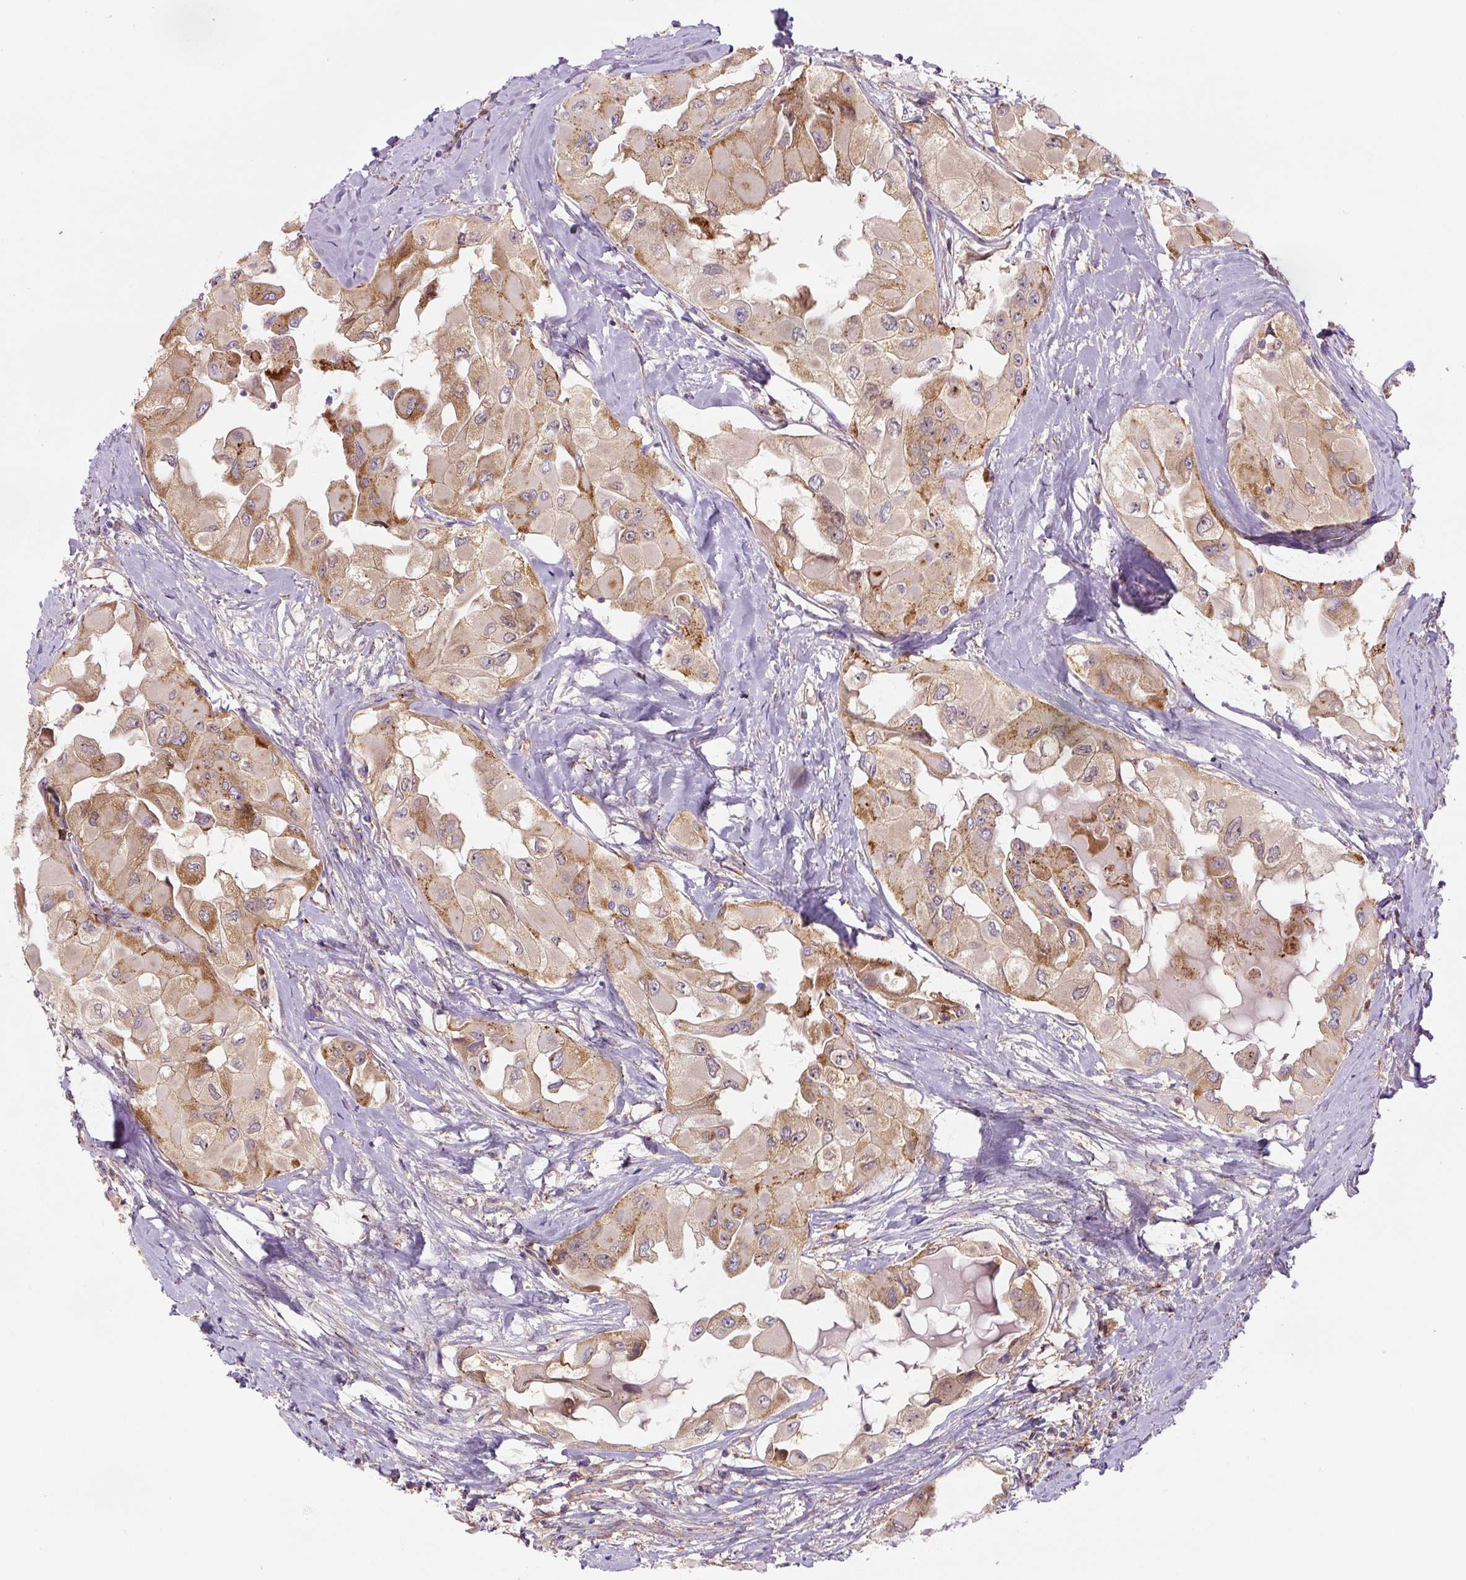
{"staining": {"intensity": "moderate", "quantity": ">75%", "location": "cytoplasmic/membranous"}, "tissue": "thyroid cancer", "cell_type": "Tumor cells", "image_type": "cancer", "snomed": [{"axis": "morphology", "description": "Normal tissue, NOS"}, {"axis": "morphology", "description": "Papillary adenocarcinoma, NOS"}, {"axis": "topography", "description": "Thyroid gland"}], "caption": "This micrograph exhibits immunohistochemistry staining of human thyroid cancer, with medium moderate cytoplasmic/membranous positivity in approximately >75% of tumor cells.", "gene": "ZSWIM7", "patient": {"sex": "female", "age": 59}}